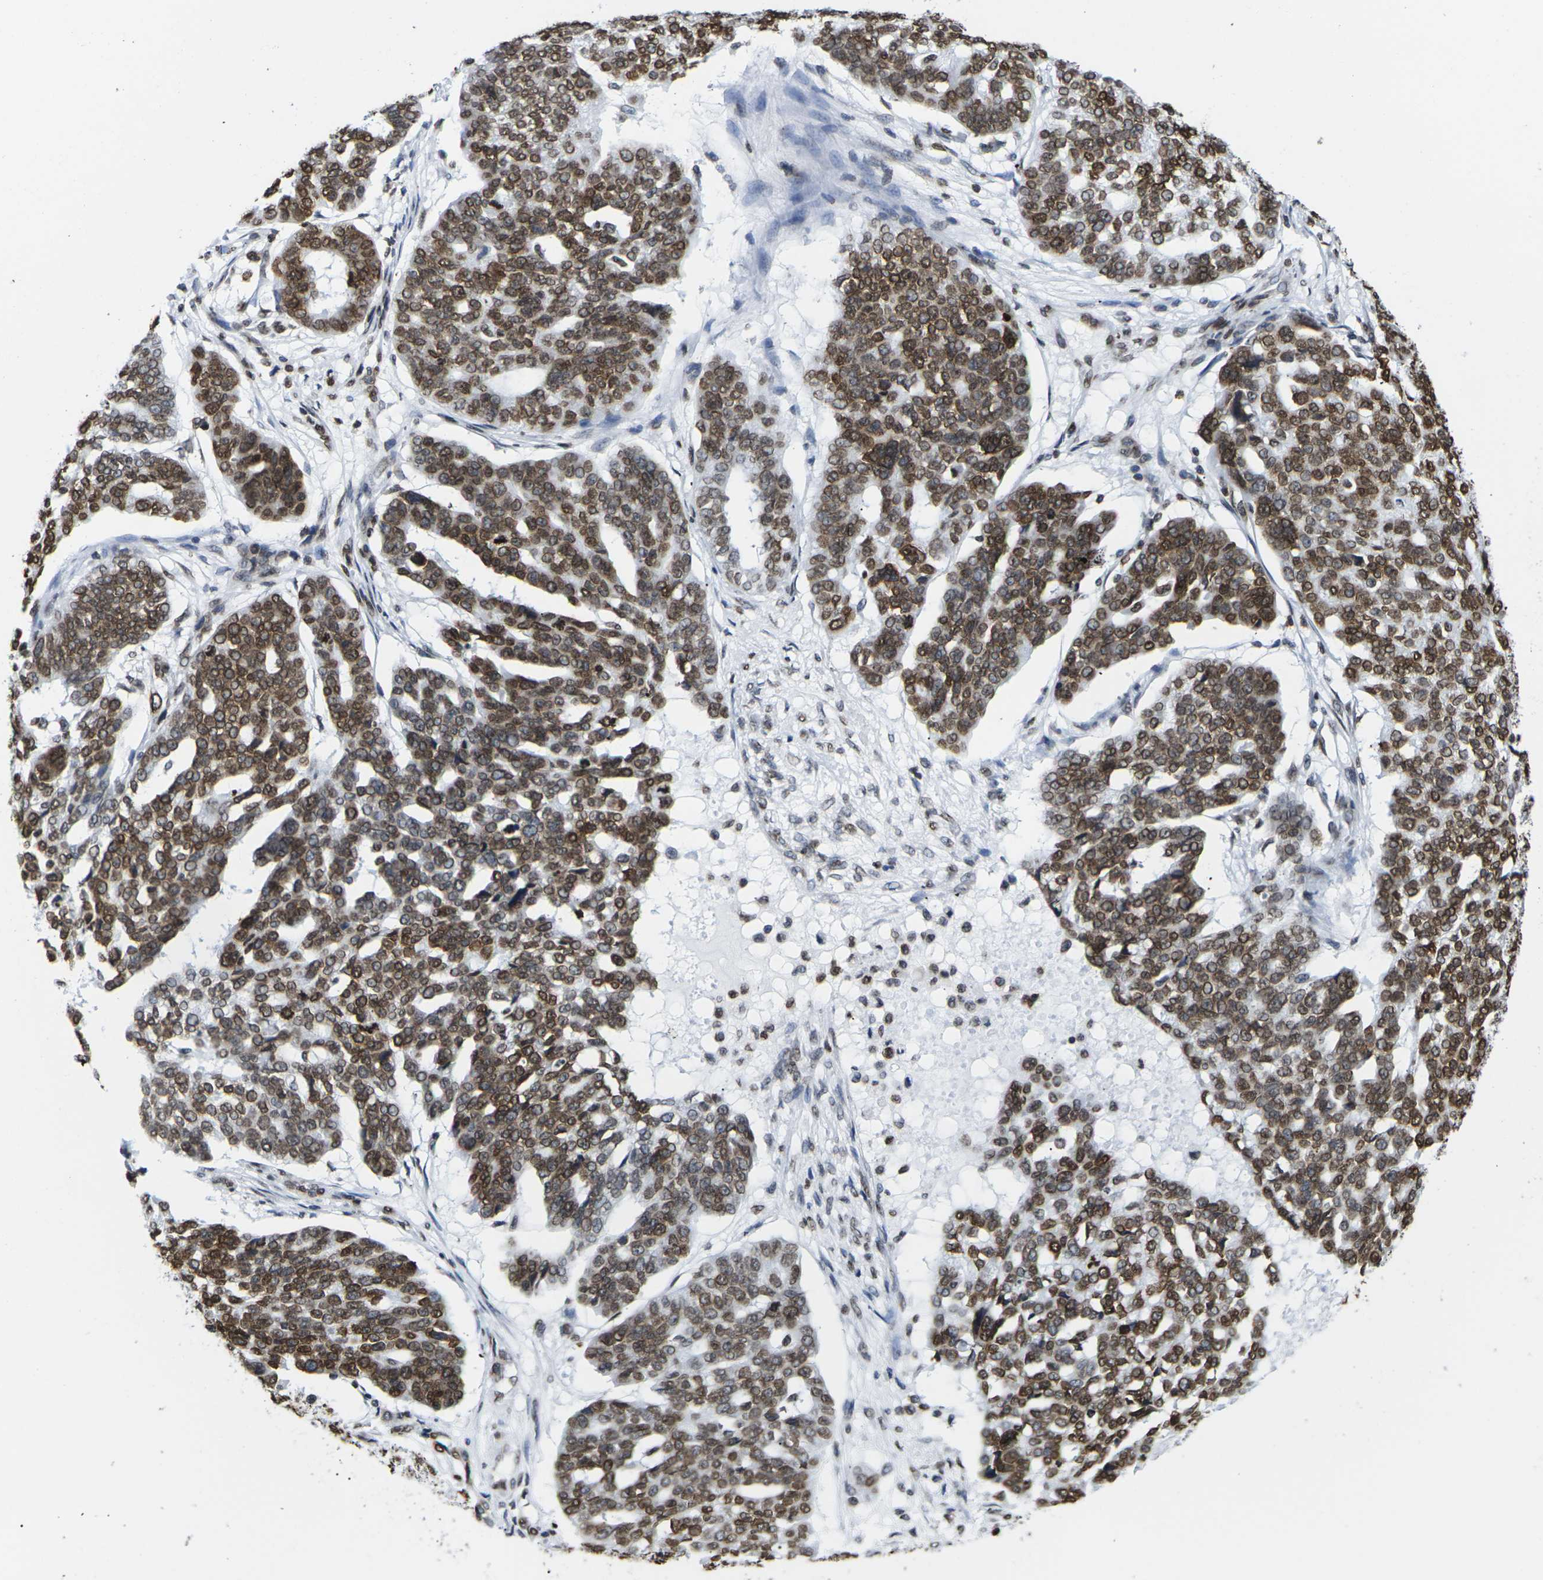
{"staining": {"intensity": "moderate", "quantity": ">75%", "location": "cytoplasmic/membranous,nuclear"}, "tissue": "ovarian cancer", "cell_type": "Tumor cells", "image_type": "cancer", "snomed": [{"axis": "morphology", "description": "Cystadenocarcinoma, serous, NOS"}, {"axis": "topography", "description": "Ovary"}], "caption": "Immunohistochemical staining of serous cystadenocarcinoma (ovarian) reveals medium levels of moderate cytoplasmic/membranous and nuclear positivity in approximately >75% of tumor cells.", "gene": "H2AC21", "patient": {"sex": "female", "age": 59}}